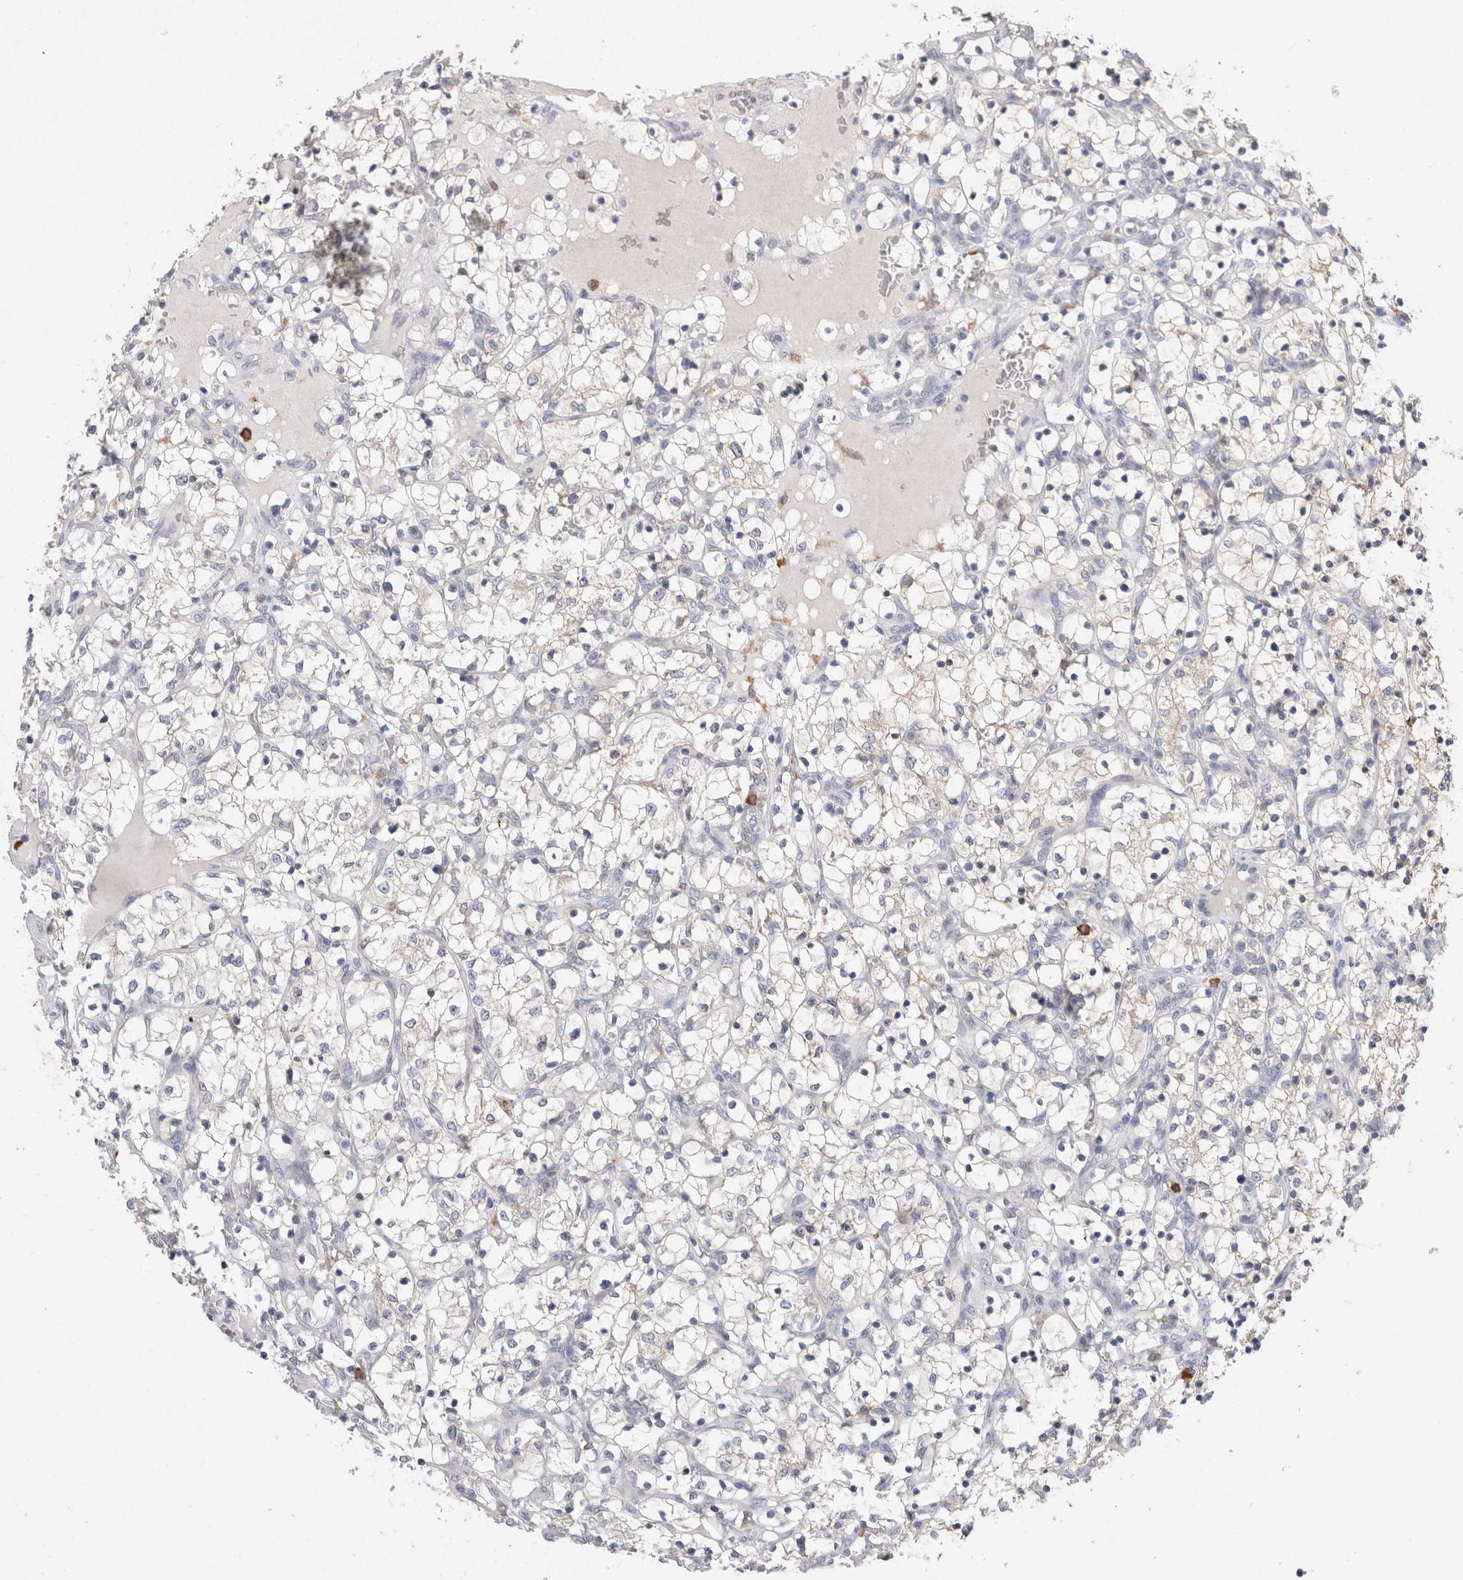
{"staining": {"intensity": "negative", "quantity": "none", "location": "none"}, "tissue": "renal cancer", "cell_type": "Tumor cells", "image_type": "cancer", "snomed": [{"axis": "morphology", "description": "Adenocarcinoma, NOS"}, {"axis": "topography", "description": "Kidney"}], "caption": "DAB (3,3'-diaminobenzidine) immunohistochemical staining of human renal cancer (adenocarcinoma) shows no significant staining in tumor cells. (Stains: DAB immunohistochemistry (IHC) with hematoxylin counter stain, Microscopy: brightfield microscopy at high magnification).", "gene": "VSIG4", "patient": {"sex": "female", "age": 69}}